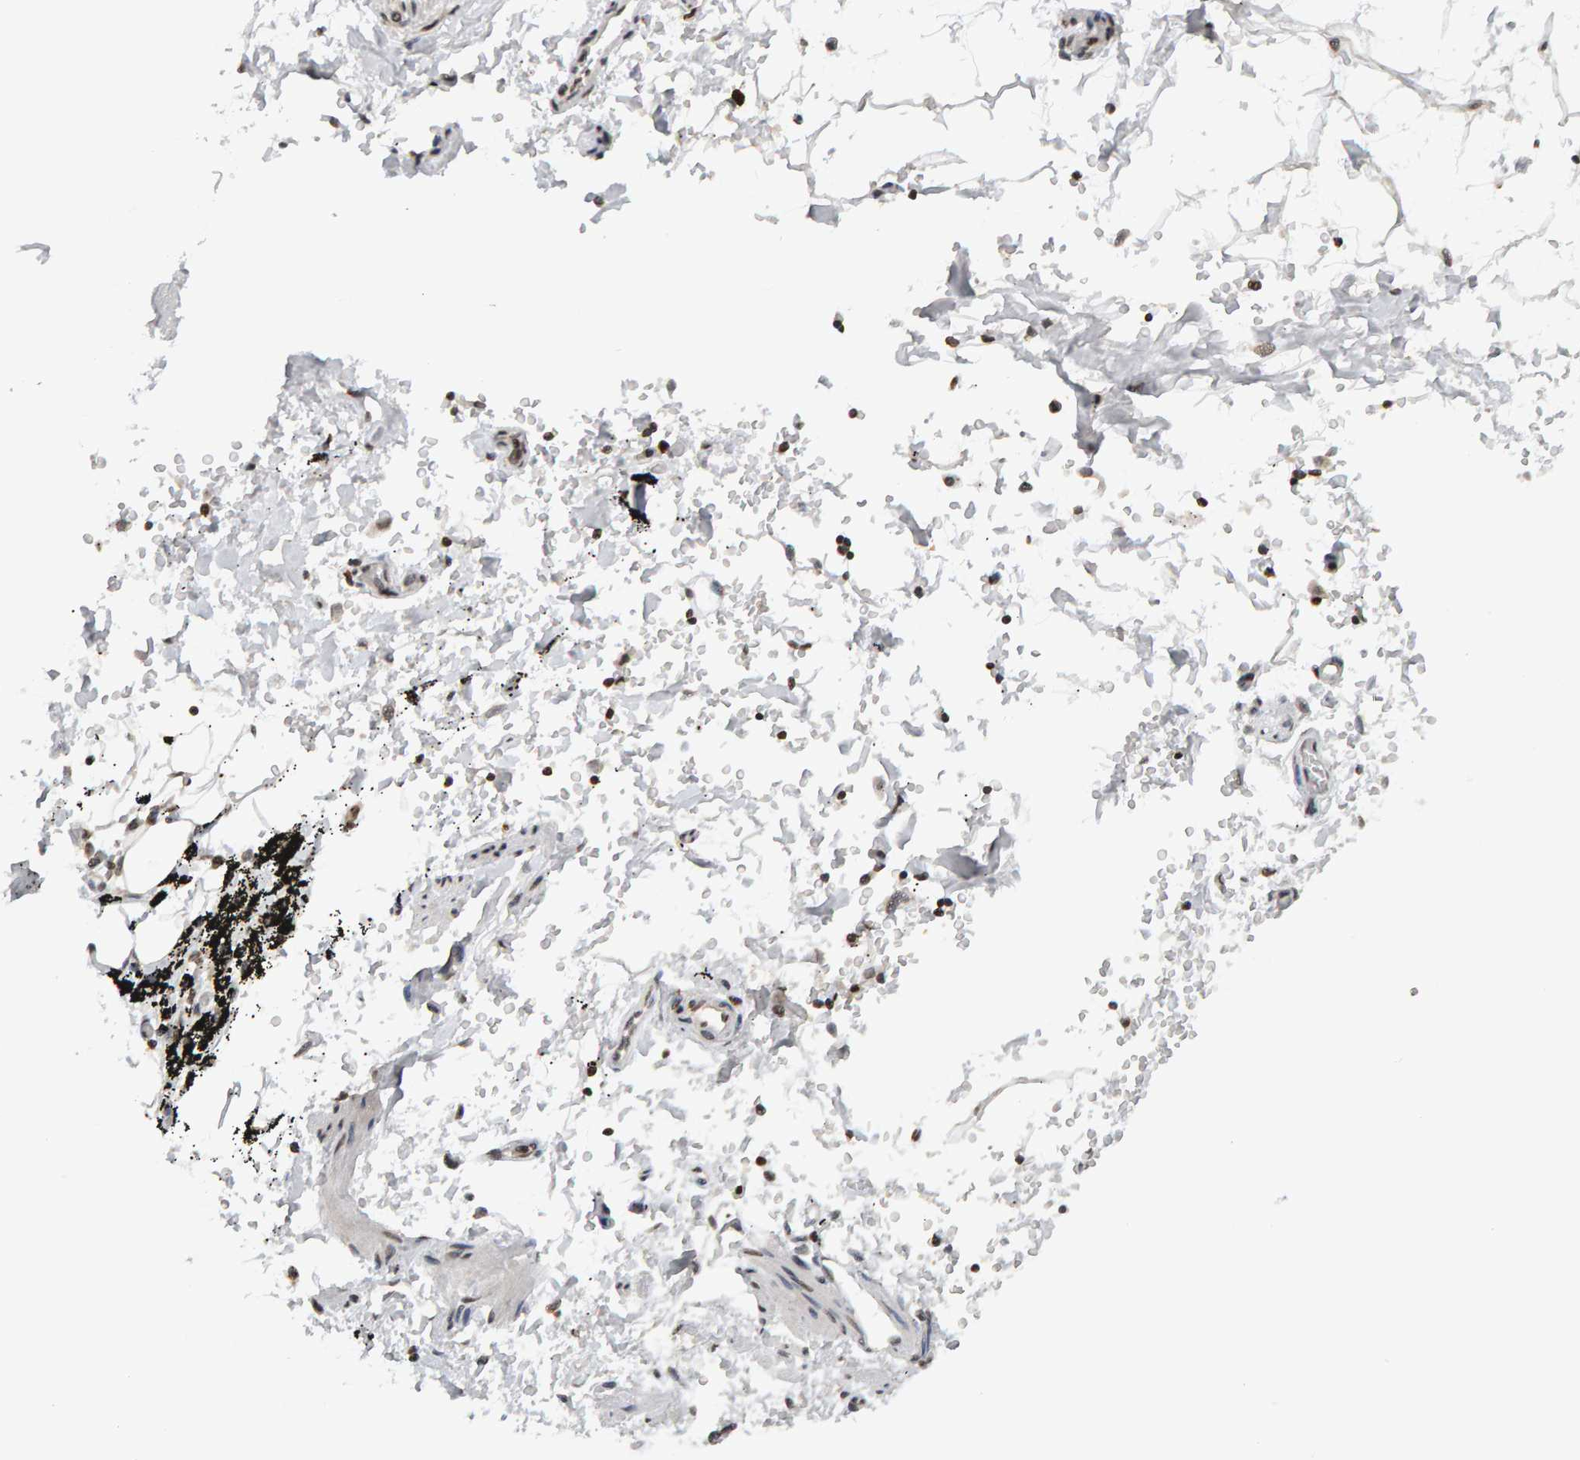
{"staining": {"intensity": "weak", "quantity": ">75%", "location": "nuclear"}, "tissue": "adipose tissue", "cell_type": "Adipocytes", "image_type": "normal", "snomed": [{"axis": "morphology", "description": "Normal tissue, NOS"}, {"axis": "topography", "description": "Cartilage tissue"}, {"axis": "topography", "description": "Lung"}], "caption": "IHC of unremarkable adipose tissue displays low levels of weak nuclear positivity in about >75% of adipocytes. (brown staining indicates protein expression, while blue staining denotes nuclei).", "gene": "TRAM1", "patient": {"sex": "female", "age": 77}}